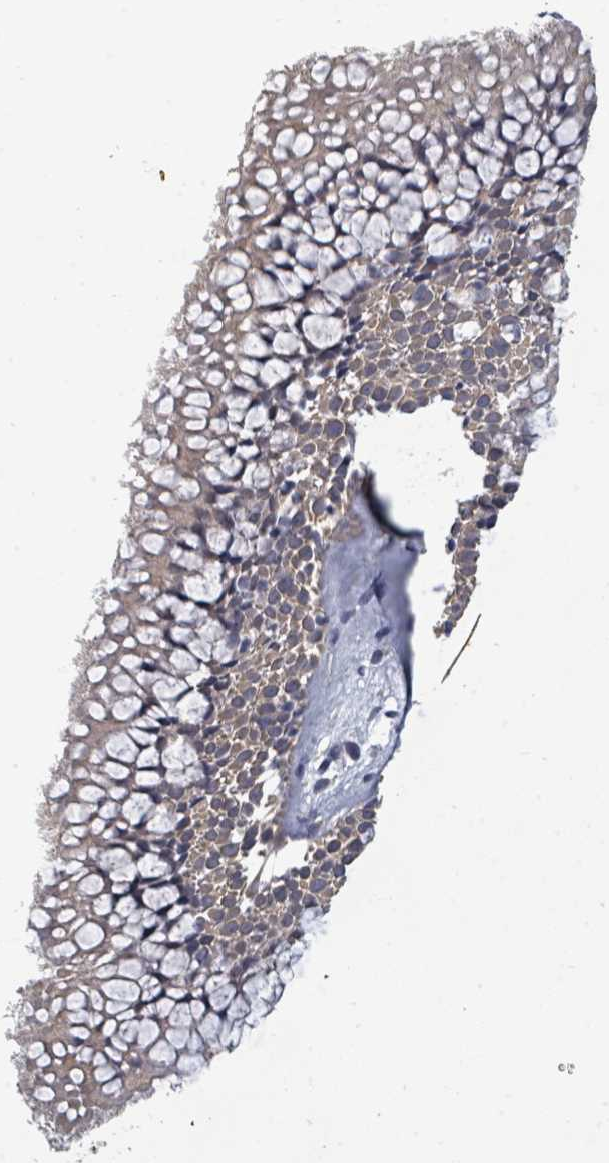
{"staining": {"intensity": "weak", "quantity": "25%-75%", "location": "cytoplasmic/membranous"}, "tissue": "nasopharynx", "cell_type": "Respiratory epithelial cells", "image_type": "normal", "snomed": [{"axis": "morphology", "description": "Normal tissue, NOS"}, {"axis": "topography", "description": "Nasopharynx"}], "caption": "A low amount of weak cytoplasmic/membranous positivity is seen in about 25%-75% of respiratory epithelial cells in benign nasopharynx.", "gene": "ASB12", "patient": {"sex": "male", "age": 65}}